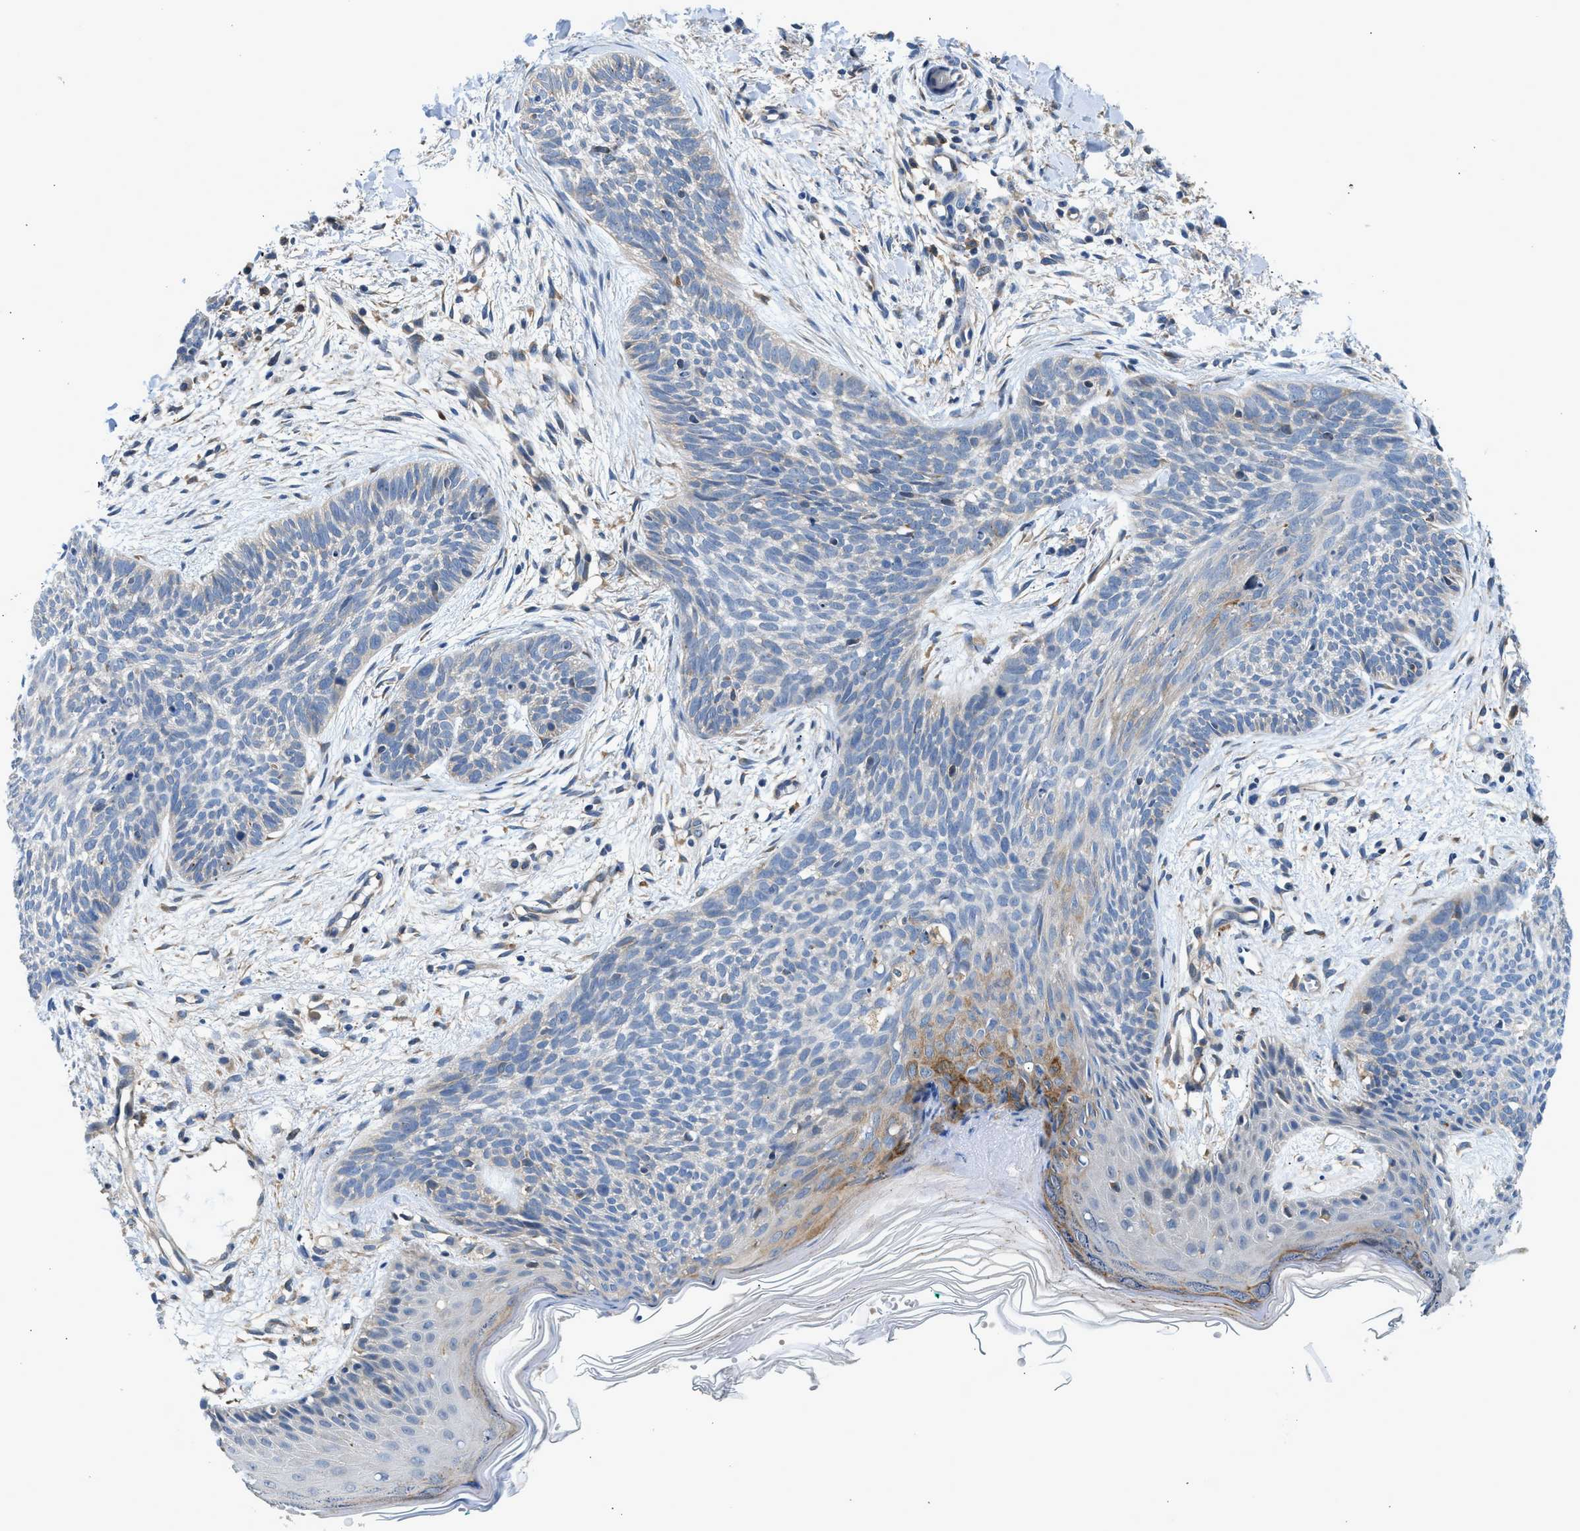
{"staining": {"intensity": "moderate", "quantity": "<25%", "location": "cytoplasmic/membranous"}, "tissue": "skin cancer", "cell_type": "Tumor cells", "image_type": "cancer", "snomed": [{"axis": "morphology", "description": "Basal cell carcinoma"}, {"axis": "topography", "description": "Skin"}], "caption": "Skin cancer tissue shows moderate cytoplasmic/membranous staining in approximately <25% of tumor cells, visualized by immunohistochemistry.", "gene": "LPIN2", "patient": {"sex": "female", "age": 59}}